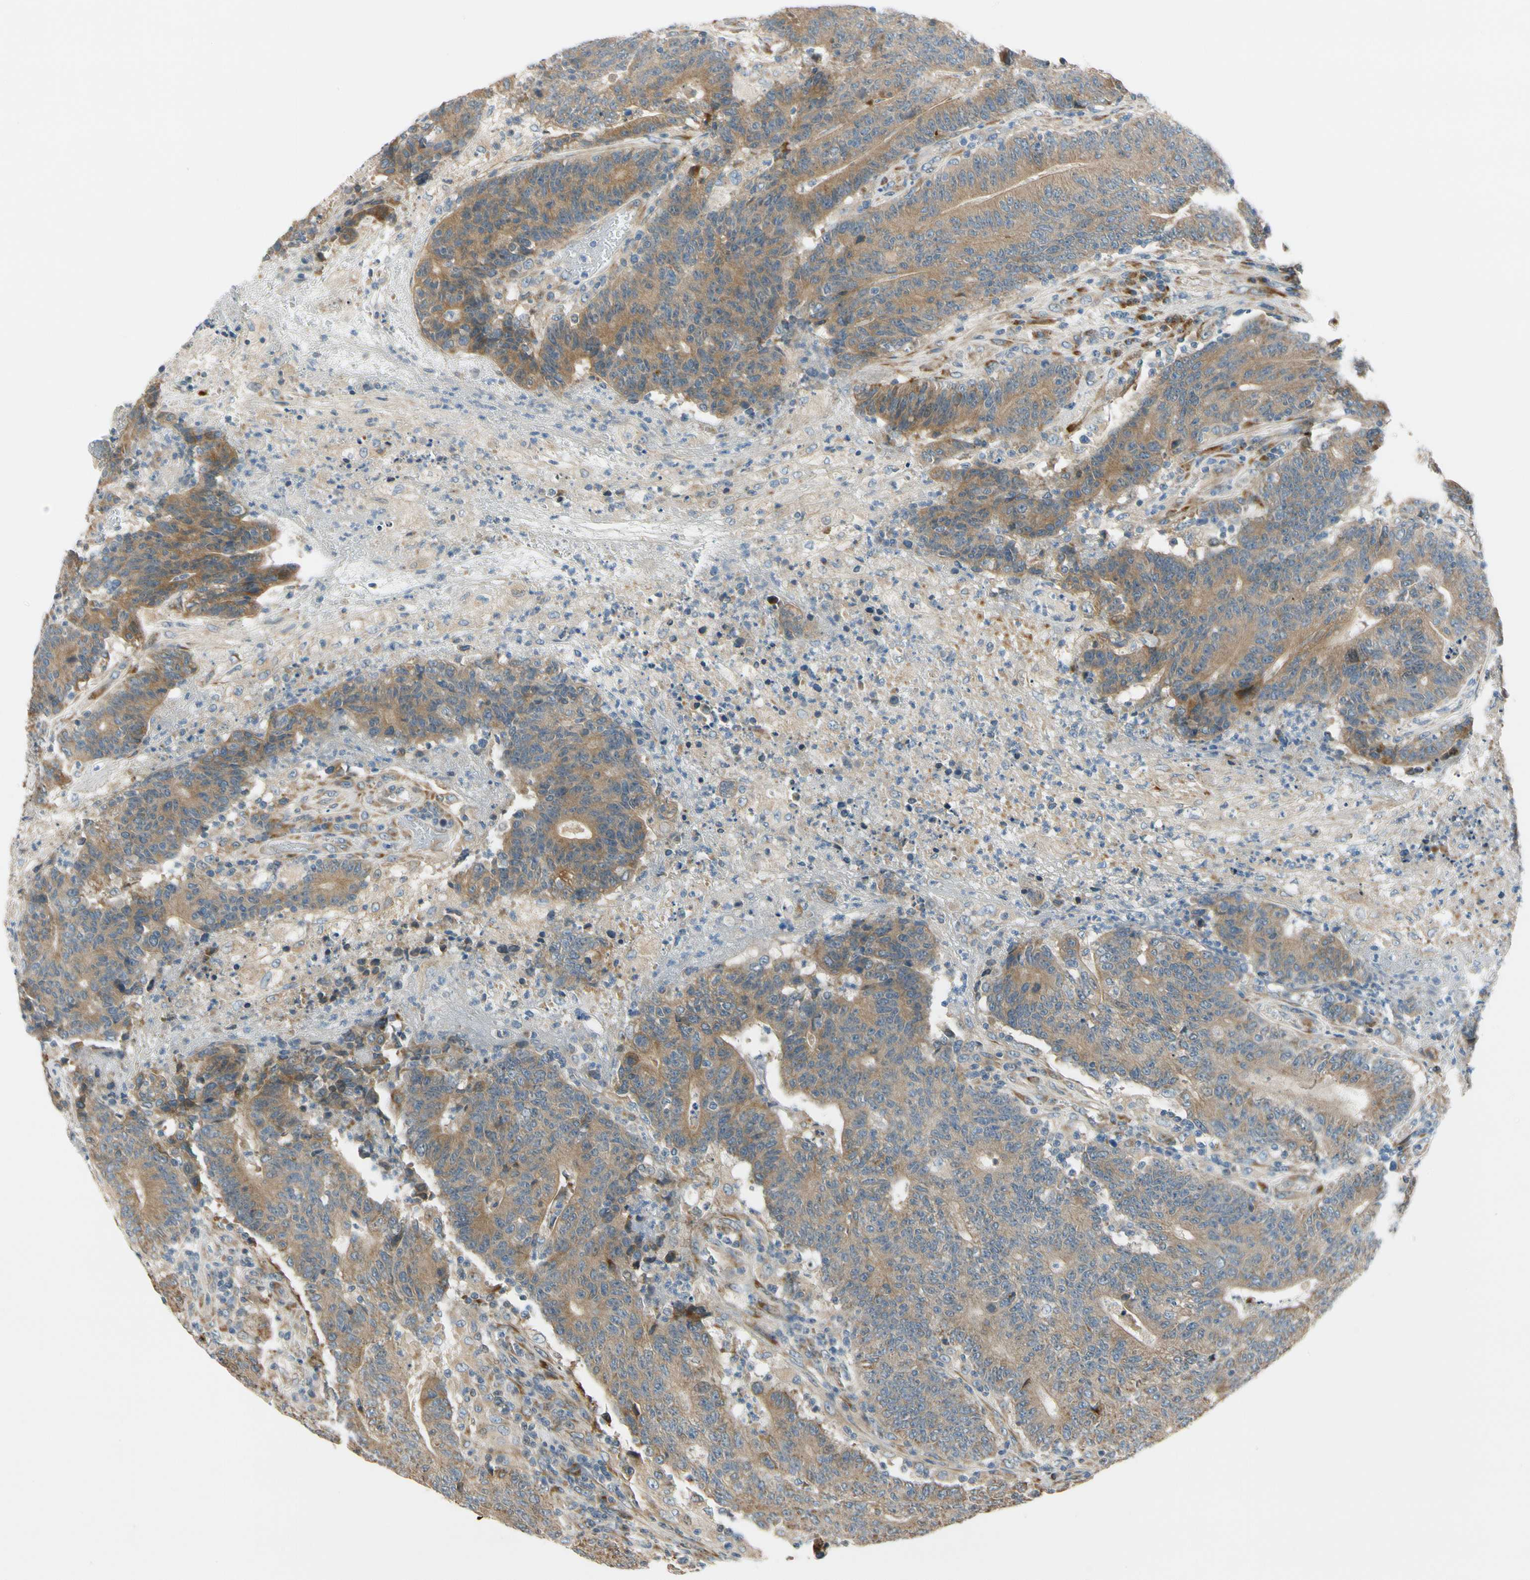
{"staining": {"intensity": "moderate", "quantity": ">75%", "location": "cytoplasmic/membranous"}, "tissue": "colorectal cancer", "cell_type": "Tumor cells", "image_type": "cancer", "snomed": [{"axis": "morphology", "description": "Normal tissue, NOS"}, {"axis": "morphology", "description": "Adenocarcinoma, NOS"}, {"axis": "topography", "description": "Colon"}], "caption": "DAB (3,3'-diaminobenzidine) immunohistochemical staining of human colorectal adenocarcinoma demonstrates moderate cytoplasmic/membranous protein expression in about >75% of tumor cells. Using DAB (3,3'-diaminobenzidine) (brown) and hematoxylin (blue) stains, captured at high magnification using brightfield microscopy.", "gene": "MST1R", "patient": {"sex": "female", "age": 75}}